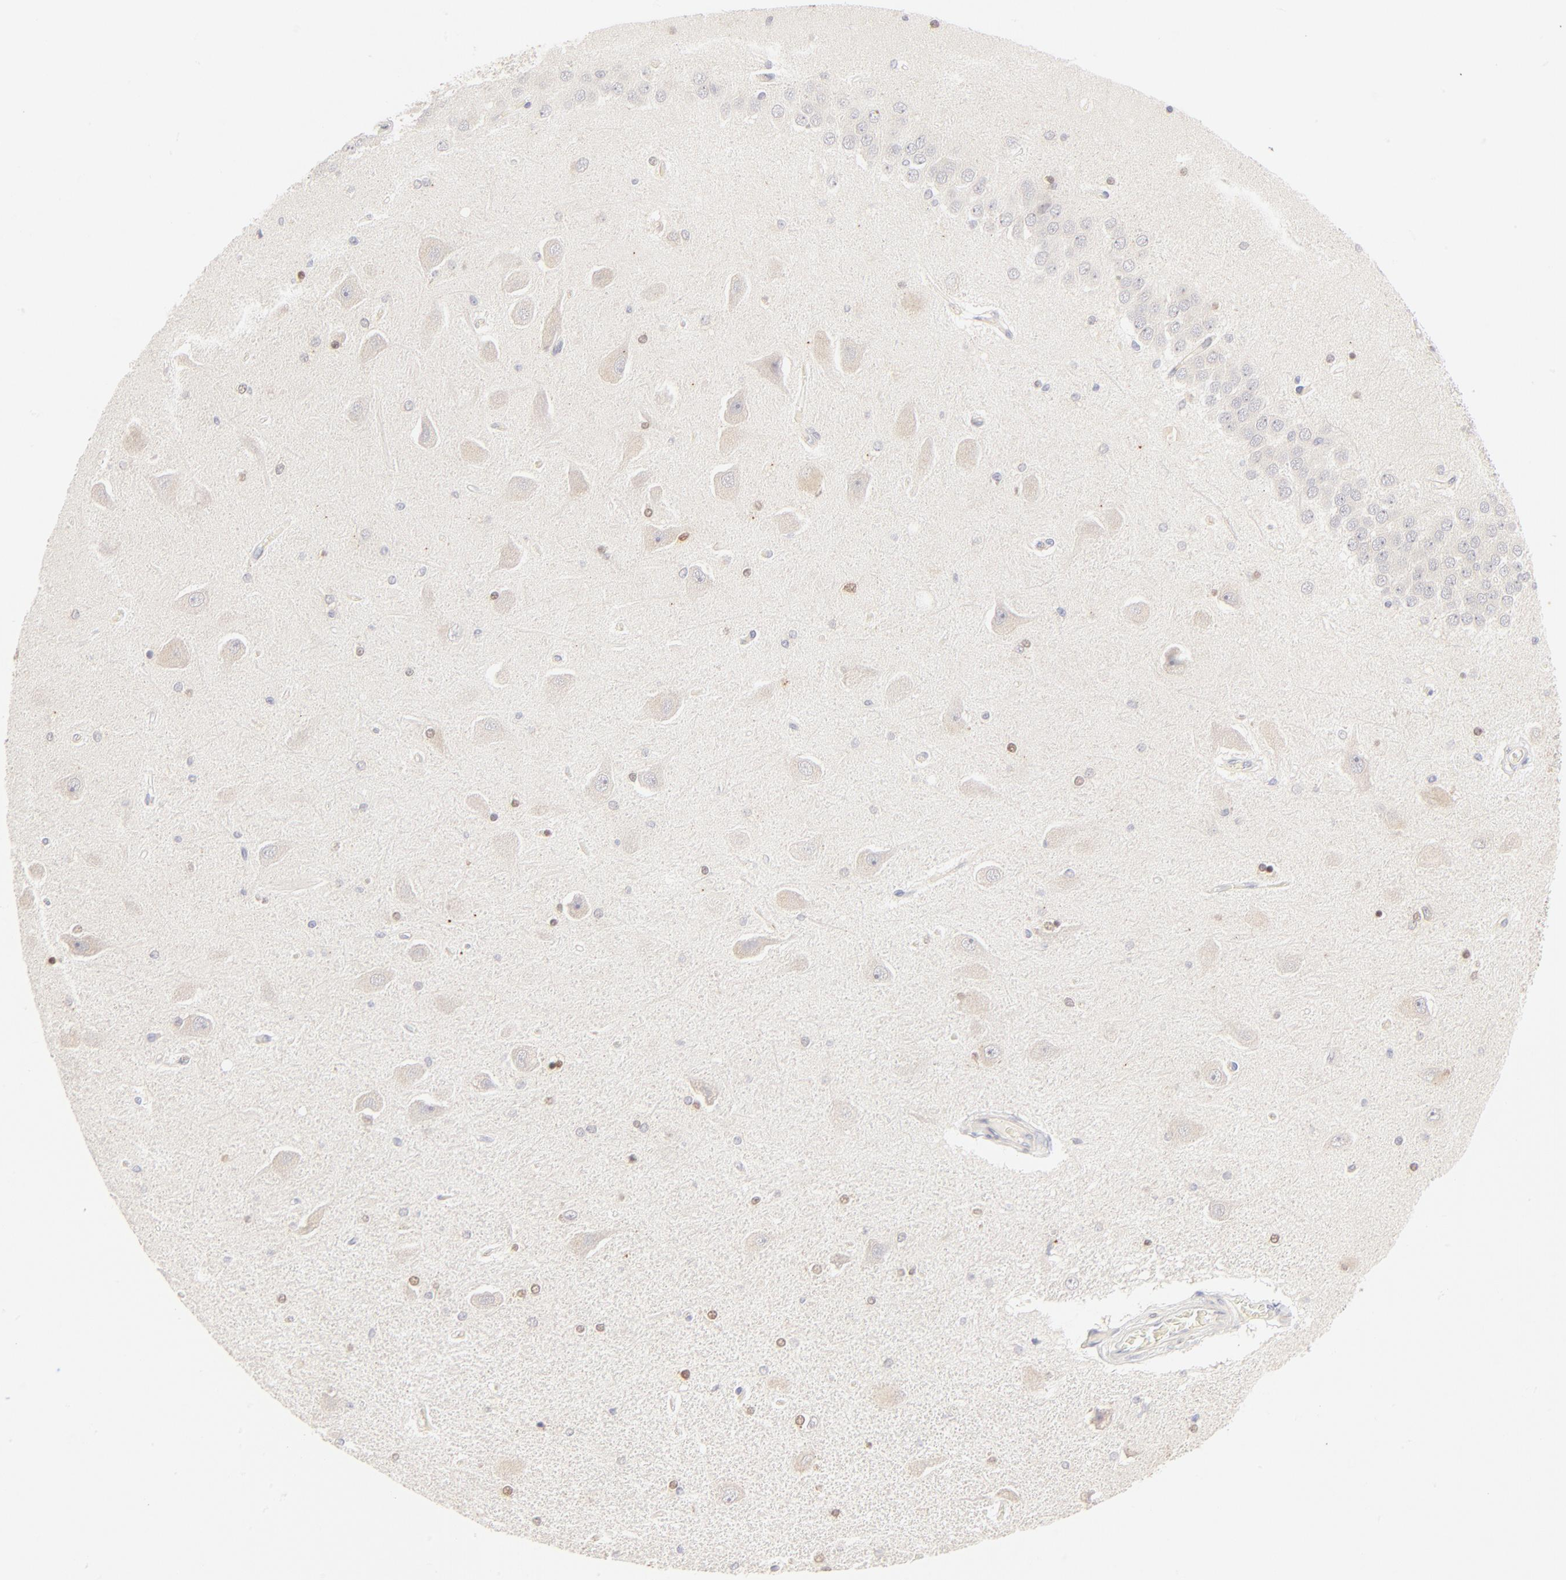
{"staining": {"intensity": "moderate", "quantity": "25%-75%", "location": "cytoplasmic/membranous,nuclear"}, "tissue": "hippocampus", "cell_type": "Glial cells", "image_type": "normal", "snomed": [{"axis": "morphology", "description": "Normal tissue, NOS"}, {"axis": "topography", "description": "Hippocampus"}], "caption": "DAB immunohistochemical staining of benign human hippocampus exhibits moderate cytoplasmic/membranous,nuclear protein positivity in approximately 25%-75% of glial cells. (DAB (3,3'-diaminobenzidine) IHC, brown staining for protein, blue staining for nuclei).", "gene": "NKX2", "patient": {"sex": "female", "age": 54}}